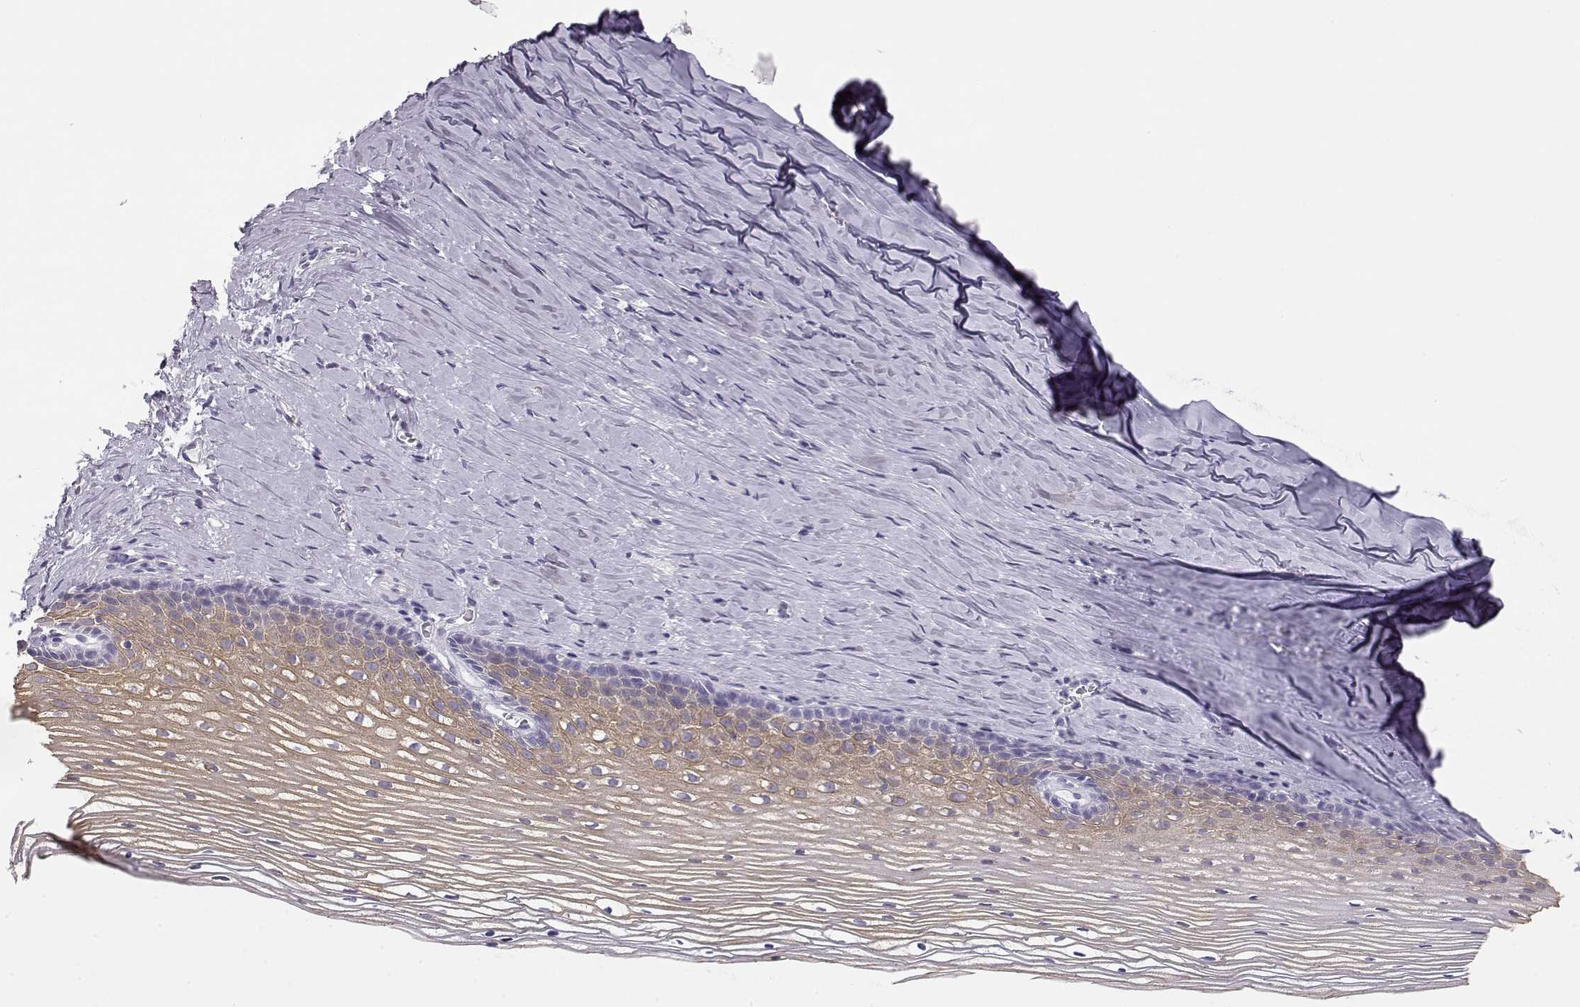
{"staining": {"intensity": "moderate", "quantity": ">75%", "location": "cytoplasmic/membranous"}, "tissue": "cervix", "cell_type": "Squamous epithelial cells", "image_type": "normal", "snomed": [{"axis": "morphology", "description": "Normal tissue, NOS"}, {"axis": "topography", "description": "Cervix"}], "caption": "Immunohistochemical staining of unremarkable cervix demonstrates moderate cytoplasmic/membranous protein staining in approximately >75% of squamous epithelial cells.", "gene": "NUTM1", "patient": {"sex": "female", "age": 40}}